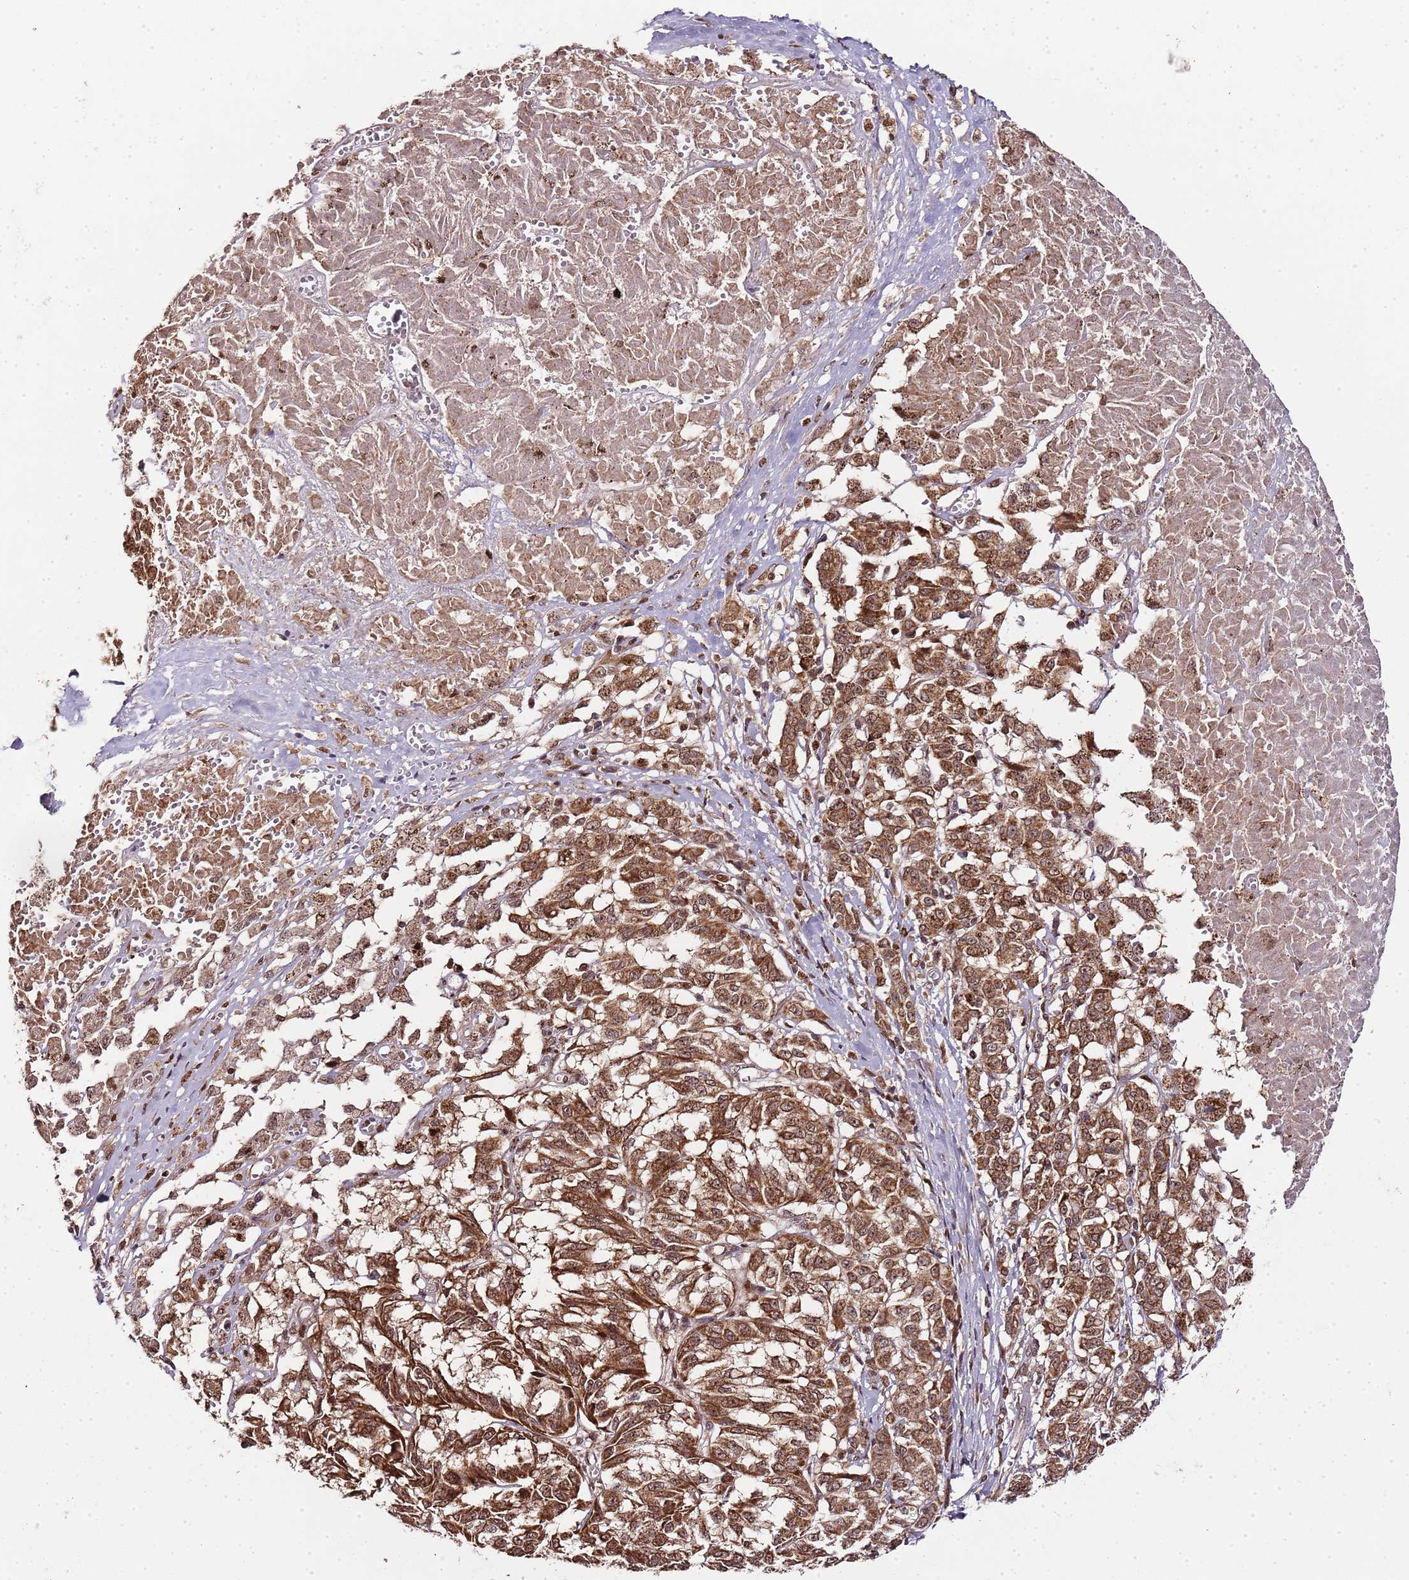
{"staining": {"intensity": "moderate", "quantity": ">75%", "location": "cytoplasmic/membranous,nuclear"}, "tissue": "melanoma", "cell_type": "Tumor cells", "image_type": "cancer", "snomed": [{"axis": "morphology", "description": "Malignant melanoma, NOS"}, {"axis": "topography", "description": "Skin"}], "caption": "Human melanoma stained for a protein (brown) reveals moderate cytoplasmic/membranous and nuclear positive staining in approximately >75% of tumor cells.", "gene": "EDC3", "patient": {"sex": "female", "age": 72}}